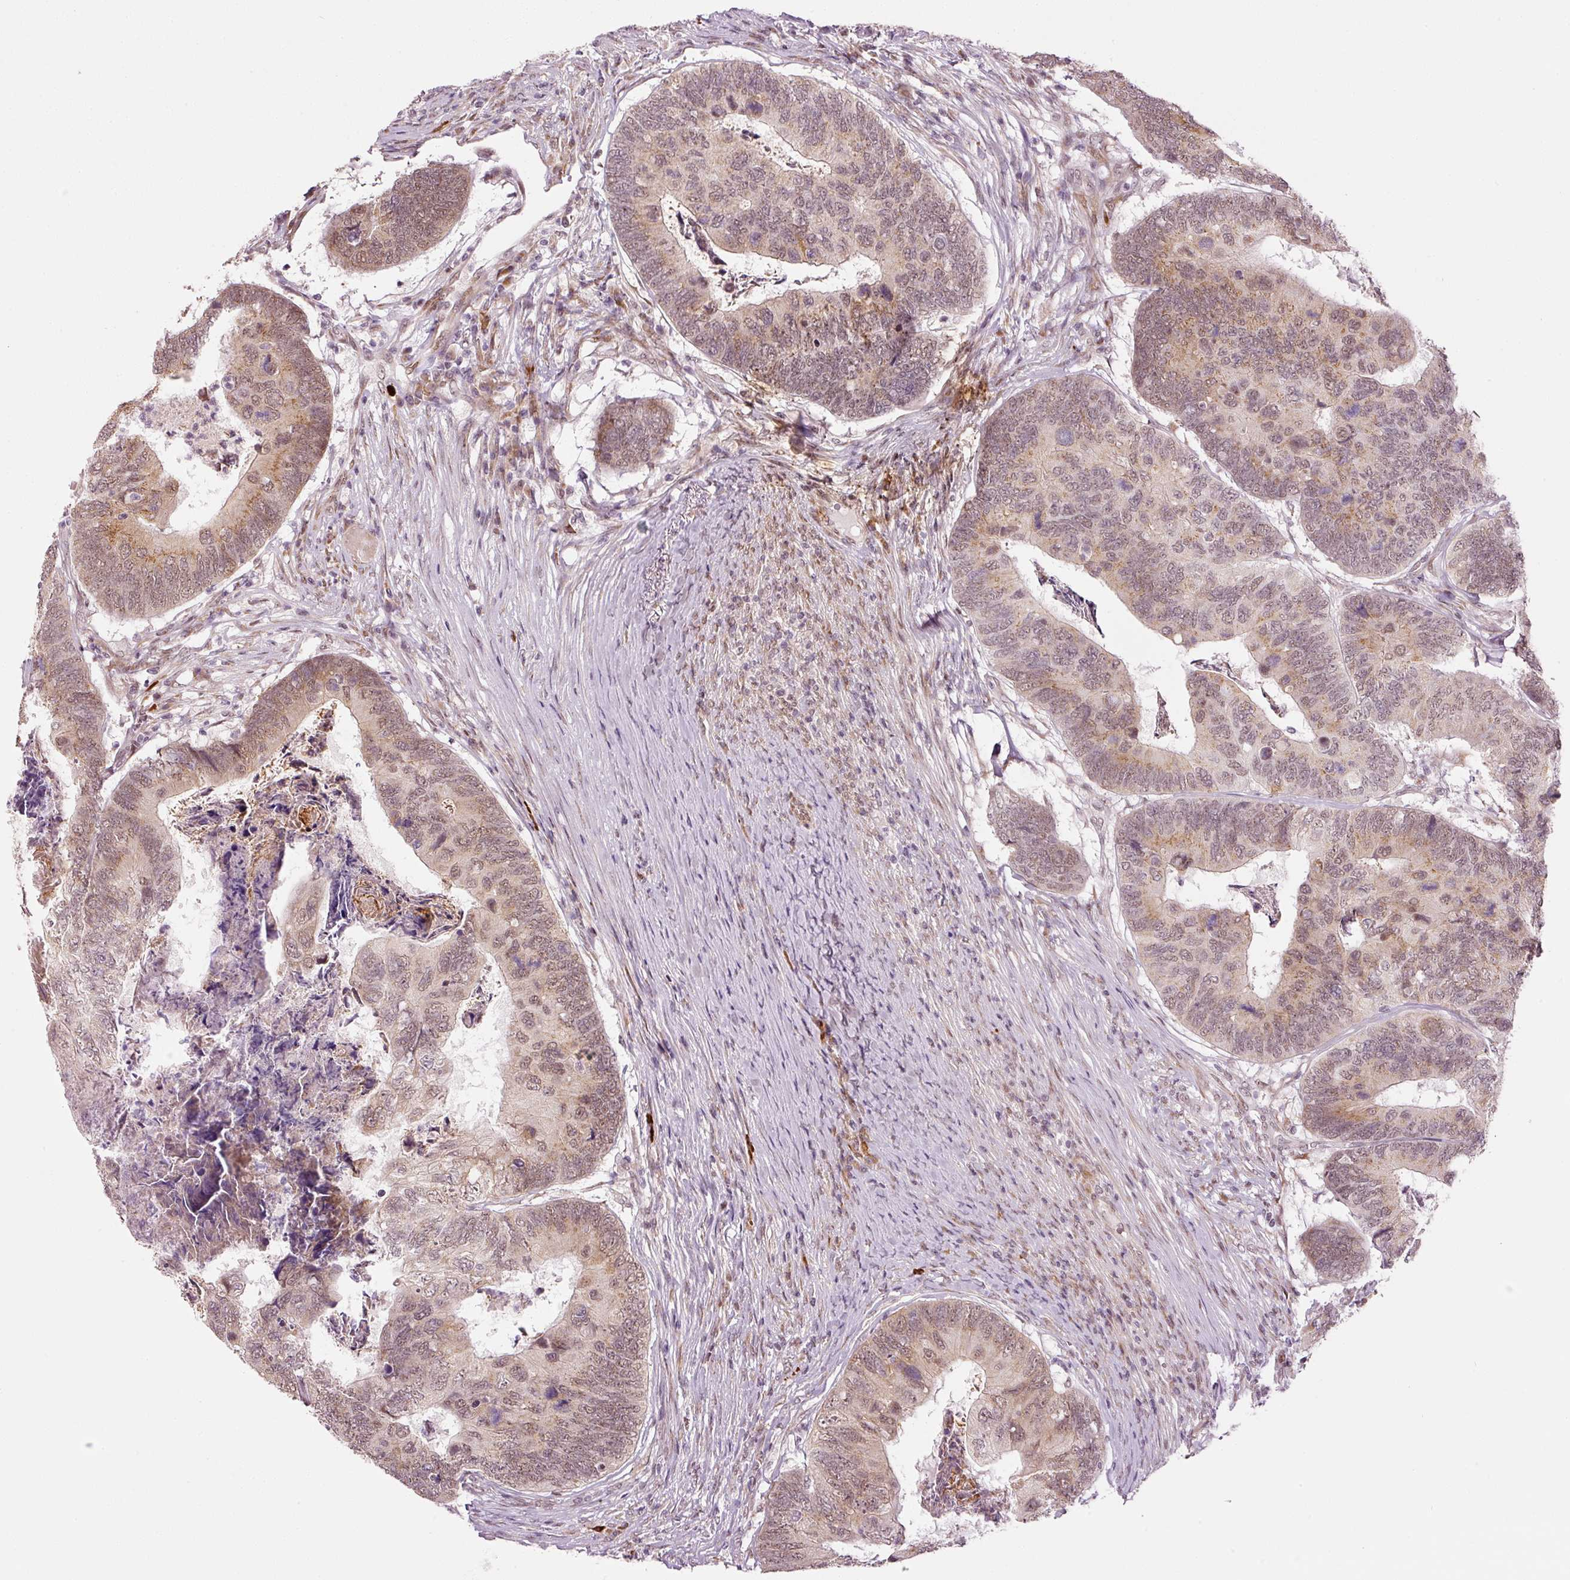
{"staining": {"intensity": "moderate", "quantity": ">75%", "location": "cytoplasmic/membranous,nuclear"}, "tissue": "colorectal cancer", "cell_type": "Tumor cells", "image_type": "cancer", "snomed": [{"axis": "morphology", "description": "Adenocarcinoma, NOS"}, {"axis": "topography", "description": "Colon"}], "caption": "Immunohistochemistry (IHC) (DAB (3,3'-diaminobenzidine)) staining of colorectal adenocarcinoma reveals moderate cytoplasmic/membranous and nuclear protein positivity in approximately >75% of tumor cells.", "gene": "ANKRD20A1", "patient": {"sex": "female", "age": 67}}